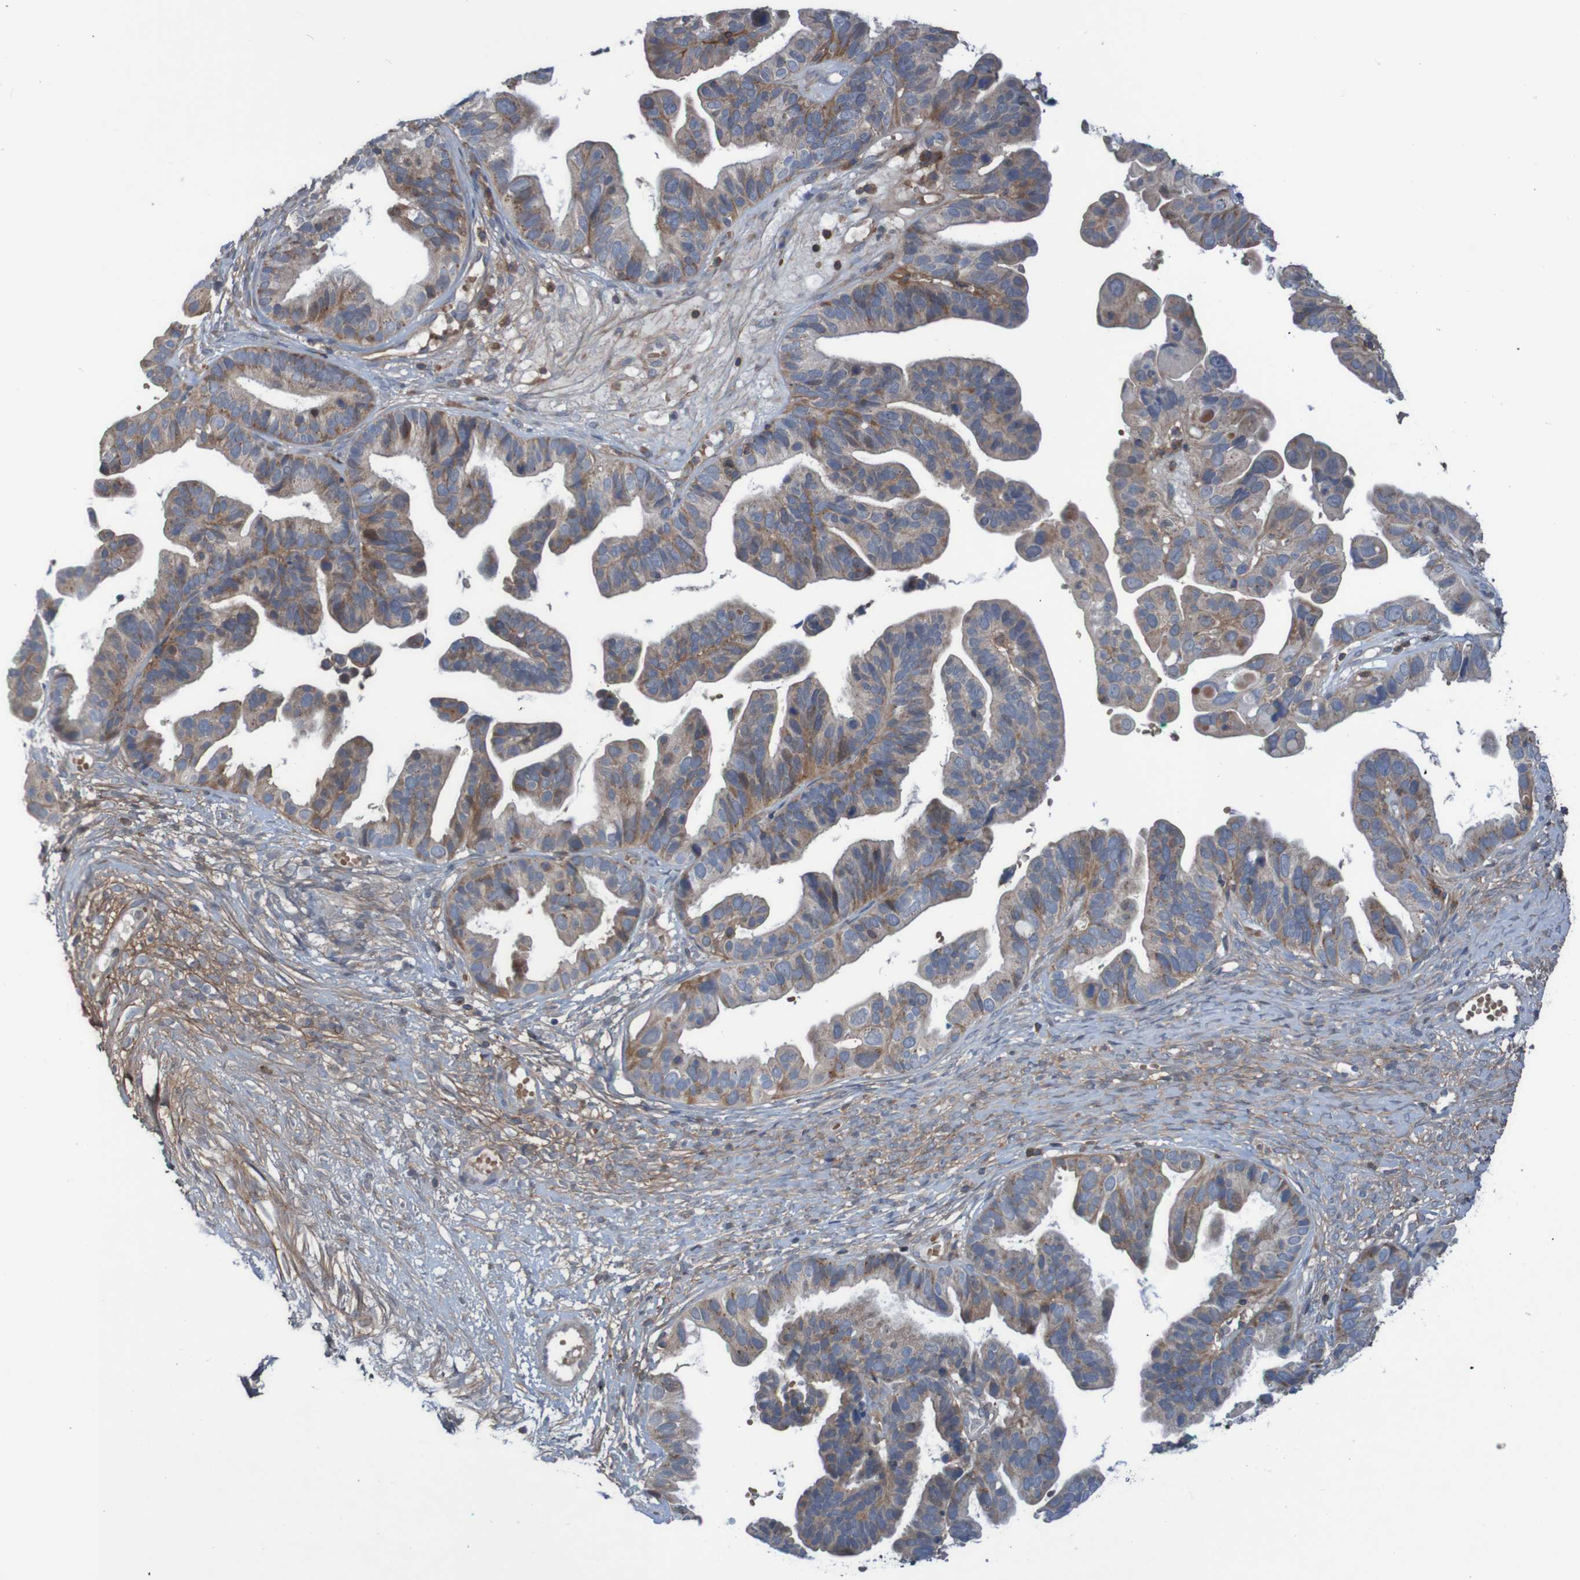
{"staining": {"intensity": "moderate", "quantity": ">75%", "location": "cytoplasmic/membranous"}, "tissue": "ovarian cancer", "cell_type": "Tumor cells", "image_type": "cancer", "snomed": [{"axis": "morphology", "description": "Cystadenocarcinoma, serous, NOS"}, {"axis": "topography", "description": "Ovary"}], "caption": "A high-resolution histopathology image shows immunohistochemistry staining of ovarian serous cystadenocarcinoma, which demonstrates moderate cytoplasmic/membranous expression in approximately >75% of tumor cells. (DAB IHC with brightfield microscopy, high magnification).", "gene": "PDGFB", "patient": {"sex": "female", "age": 56}}